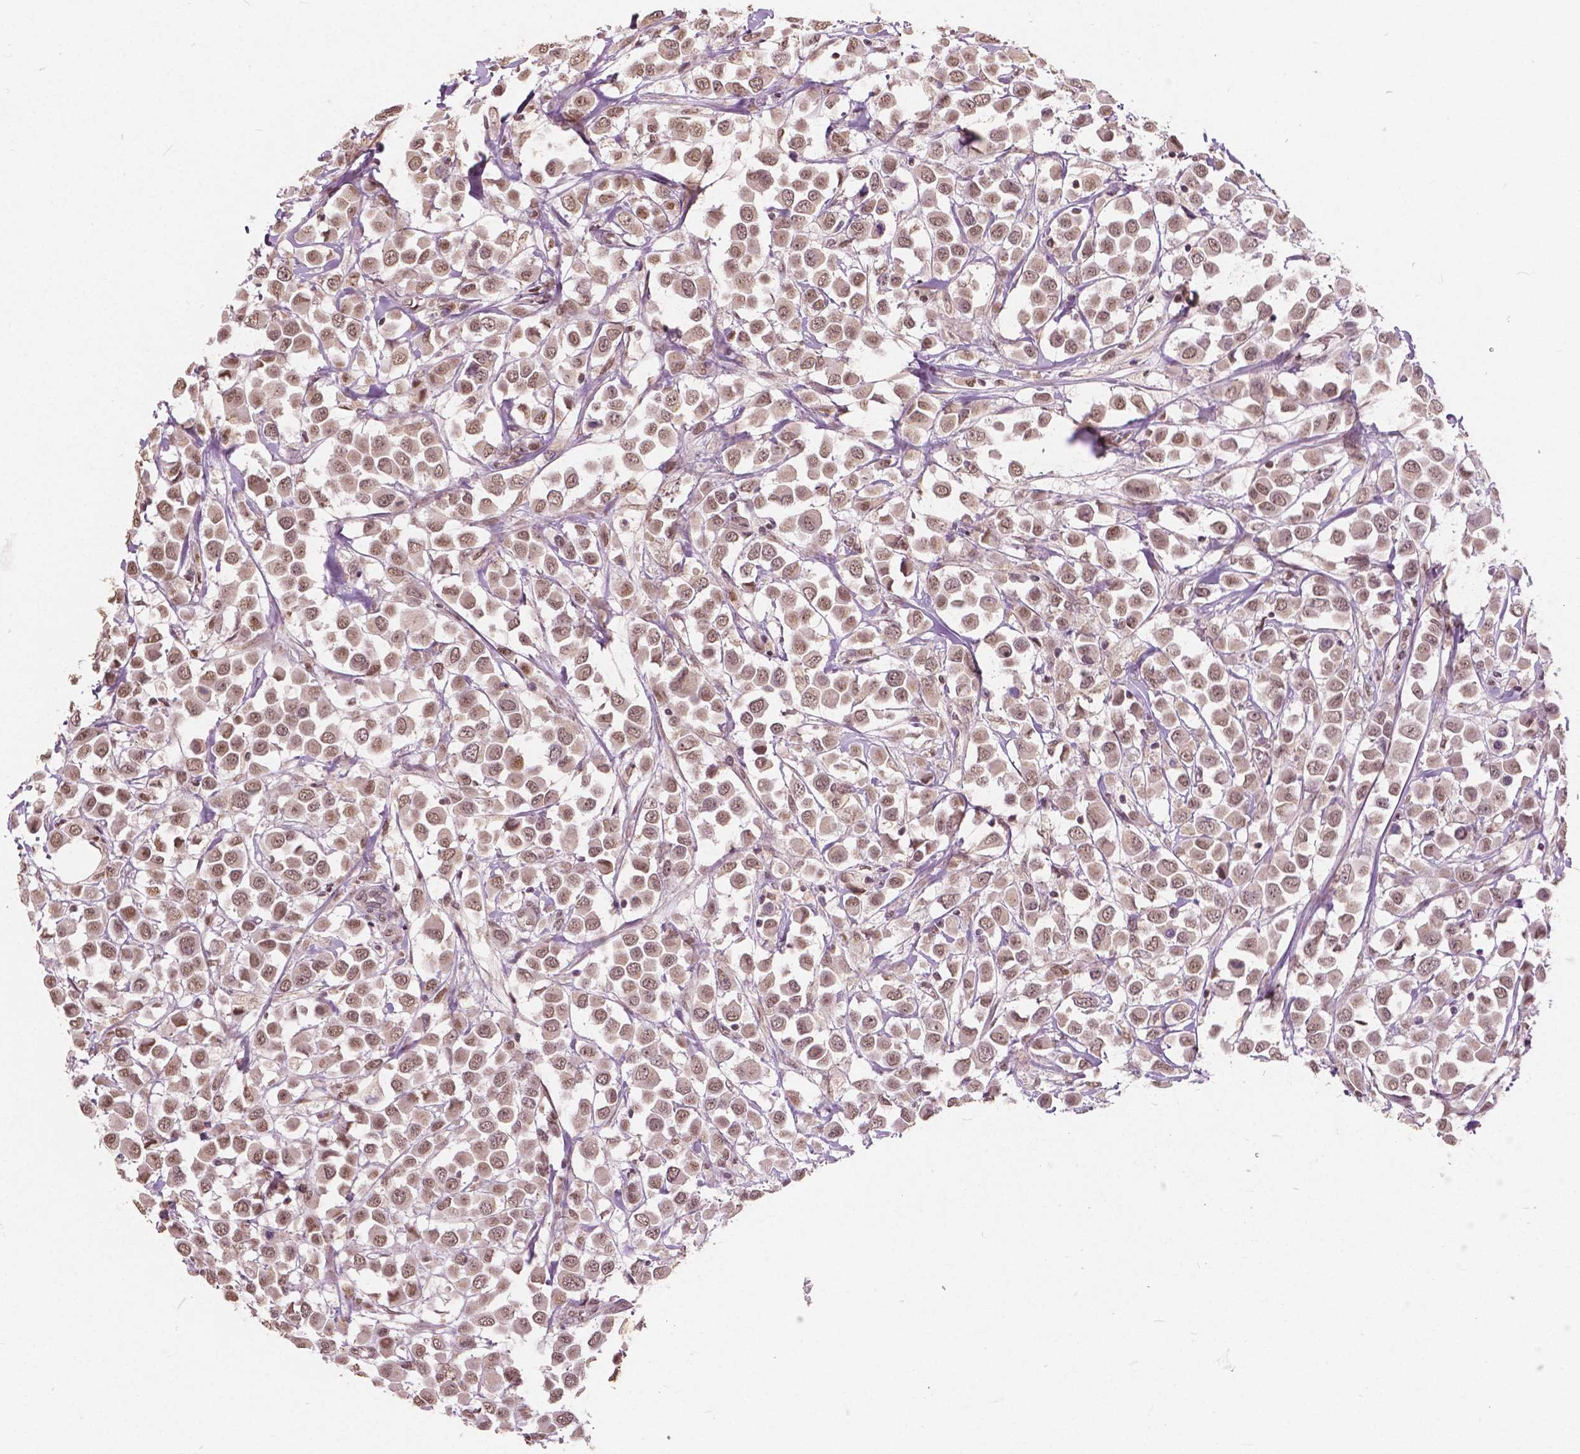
{"staining": {"intensity": "moderate", "quantity": ">75%", "location": "cytoplasmic/membranous,nuclear"}, "tissue": "breast cancer", "cell_type": "Tumor cells", "image_type": "cancer", "snomed": [{"axis": "morphology", "description": "Duct carcinoma"}, {"axis": "topography", "description": "Breast"}], "caption": "Human breast cancer (invasive ductal carcinoma) stained for a protein (brown) reveals moderate cytoplasmic/membranous and nuclear positive staining in about >75% of tumor cells.", "gene": "HOXA10", "patient": {"sex": "female", "age": 61}}